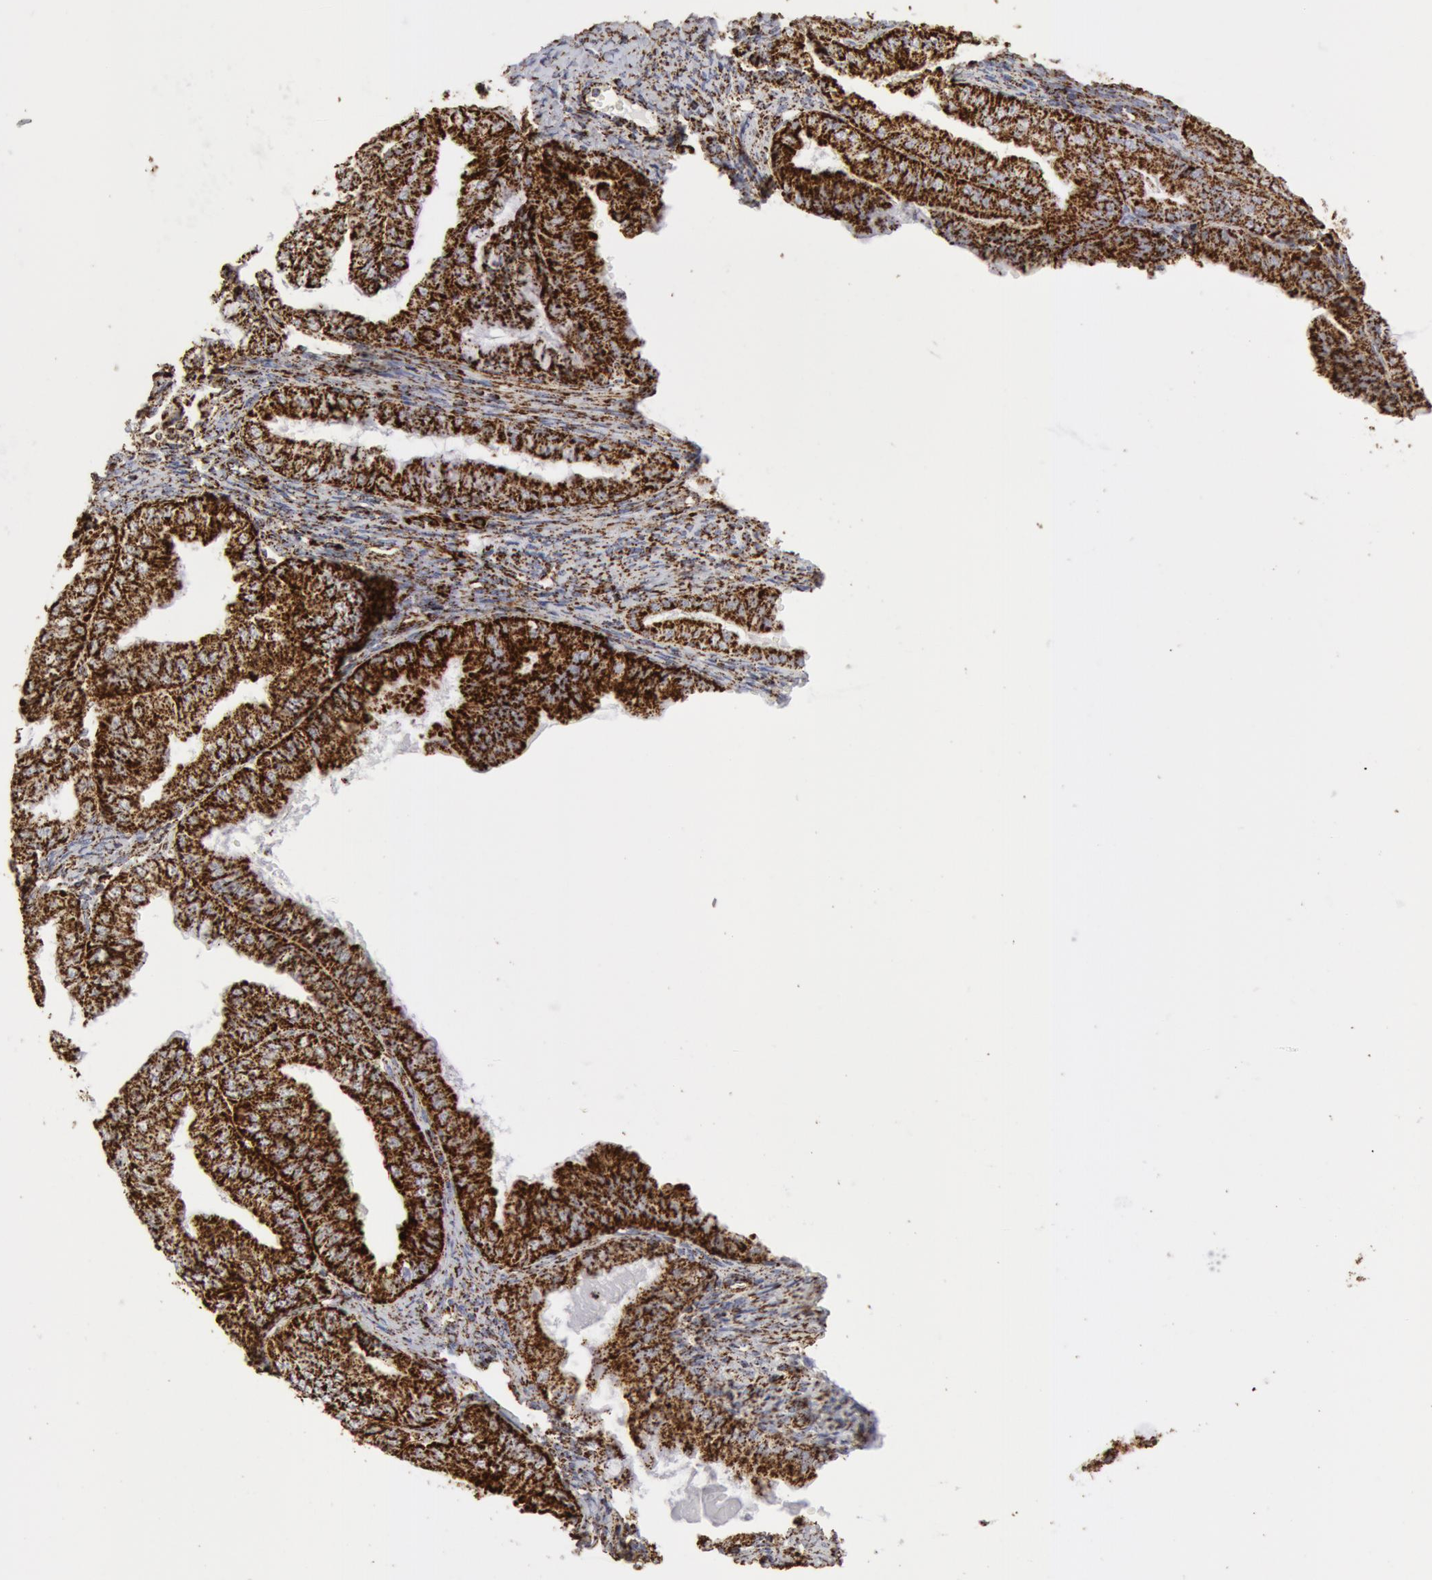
{"staining": {"intensity": "strong", "quantity": ">75%", "location": "cytoplasmic/membranous"}, "tissue": "endometrial cancer", "cell_type": "Tumor cells", "image_type": "cancer", "snomed": [{"axis": "morphology", "description": "Adenocarcinoma, NOS"}, {"axis": "topography", "description": "Endometrium"}], "caption": "DAB immunohistochemical staining of endometrial cancer (adenocarcinoma) displays strong cytoplasmic/membranous protein staining in about >75% of tumor cells.", "gene": "ATP5F1B", "patient": {"sex": "female", "age": 76}}